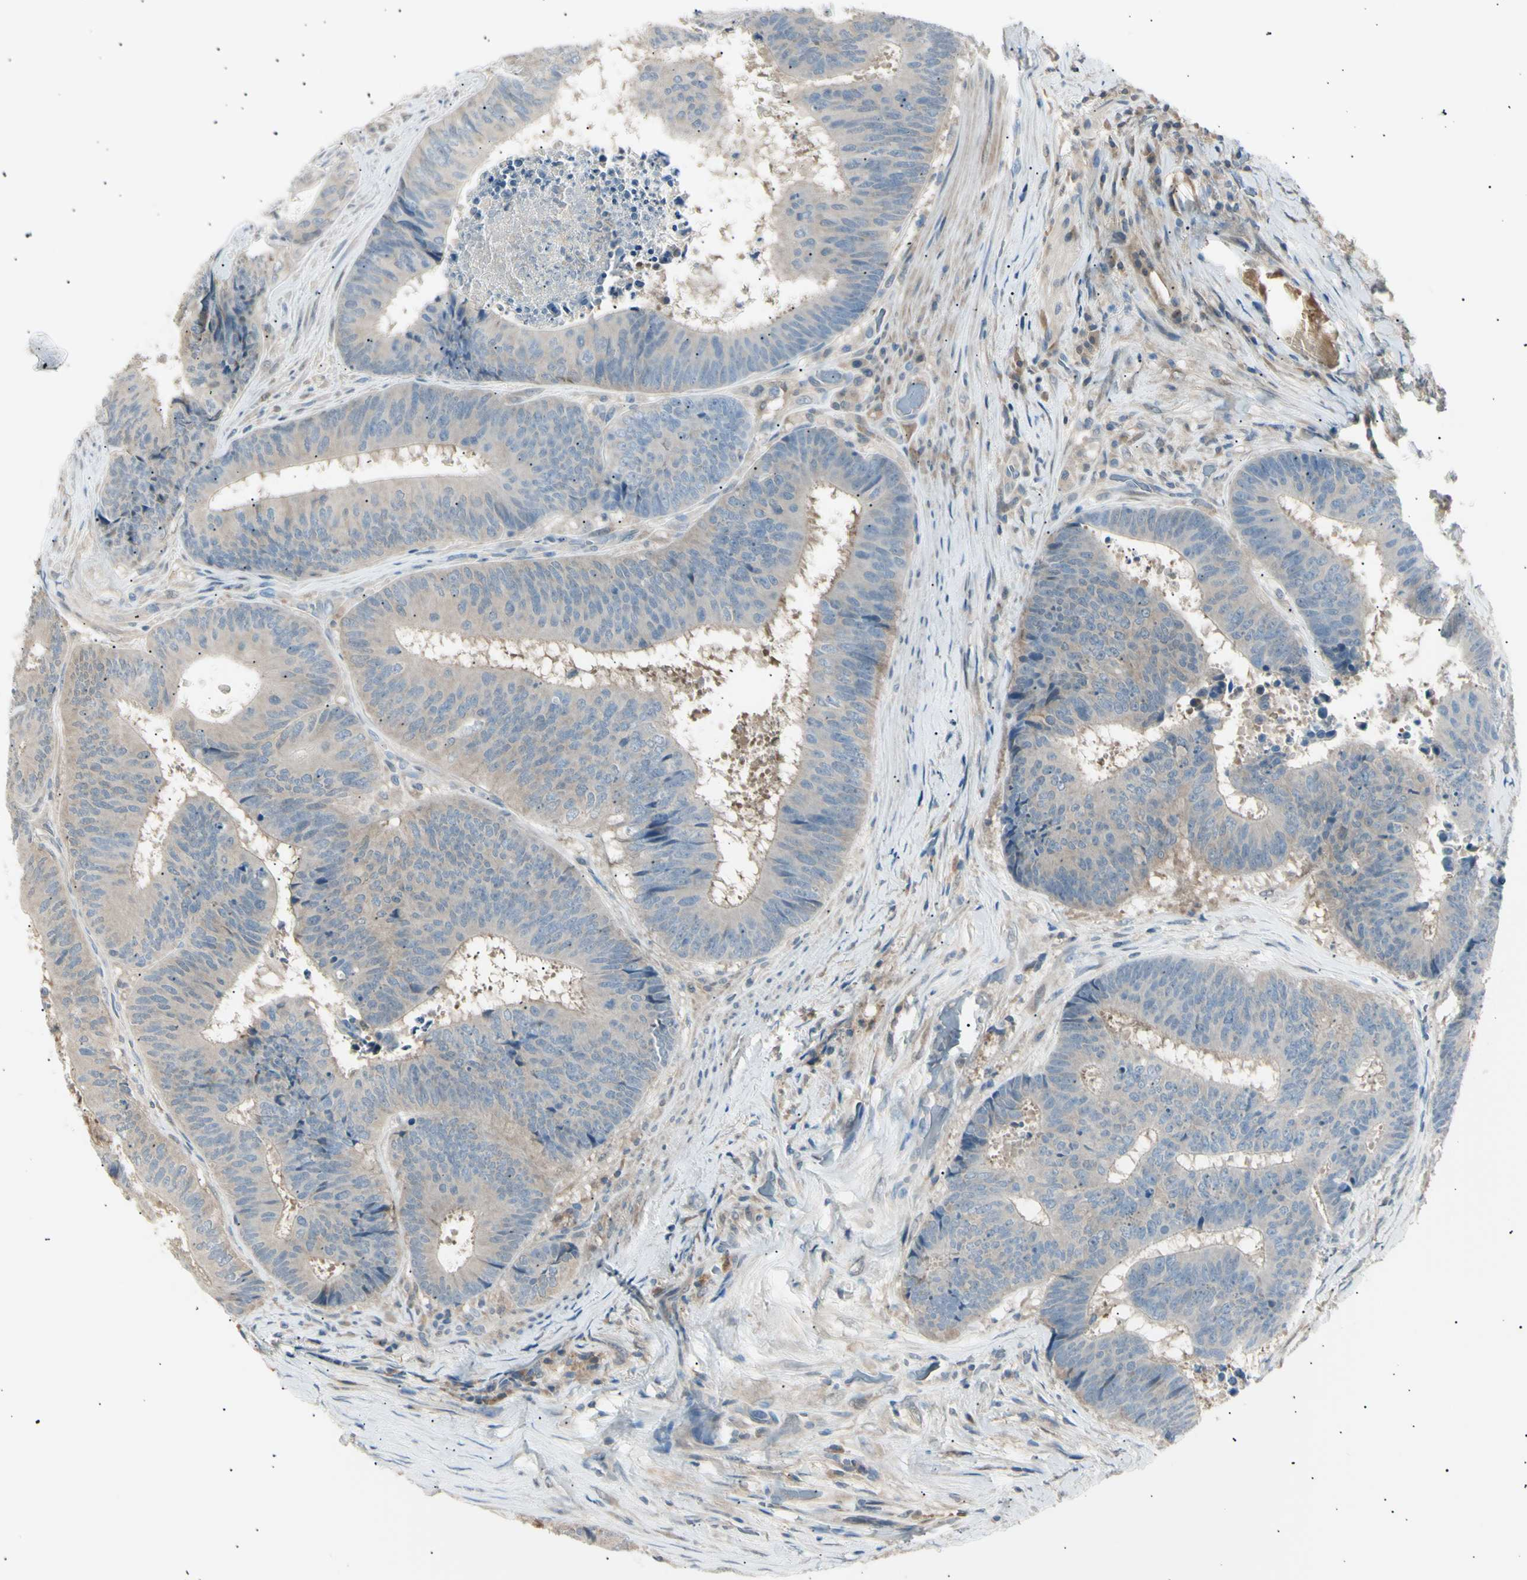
{"staining": {"intensity": "weak", "quantity": ">75%", "location": "cytoplasmic/membranous"}, "tissue": "colorectal cancer", "cell_type": "Tumor cells", "image_type": "cancer", "snomed": [{"axis": "morphology", "description": "Adenocarcinoma, NOS"}, {"axis": "topography", "description": "Rectum"}], "caption": "A micrograph of human adenocarcinoma (colorectal) stained for a protein displays weak cytoplasmic/membranous brown staining in tumor cells.", "gene": "LHPP", "patient": {"sex": "male", "age": 72}}